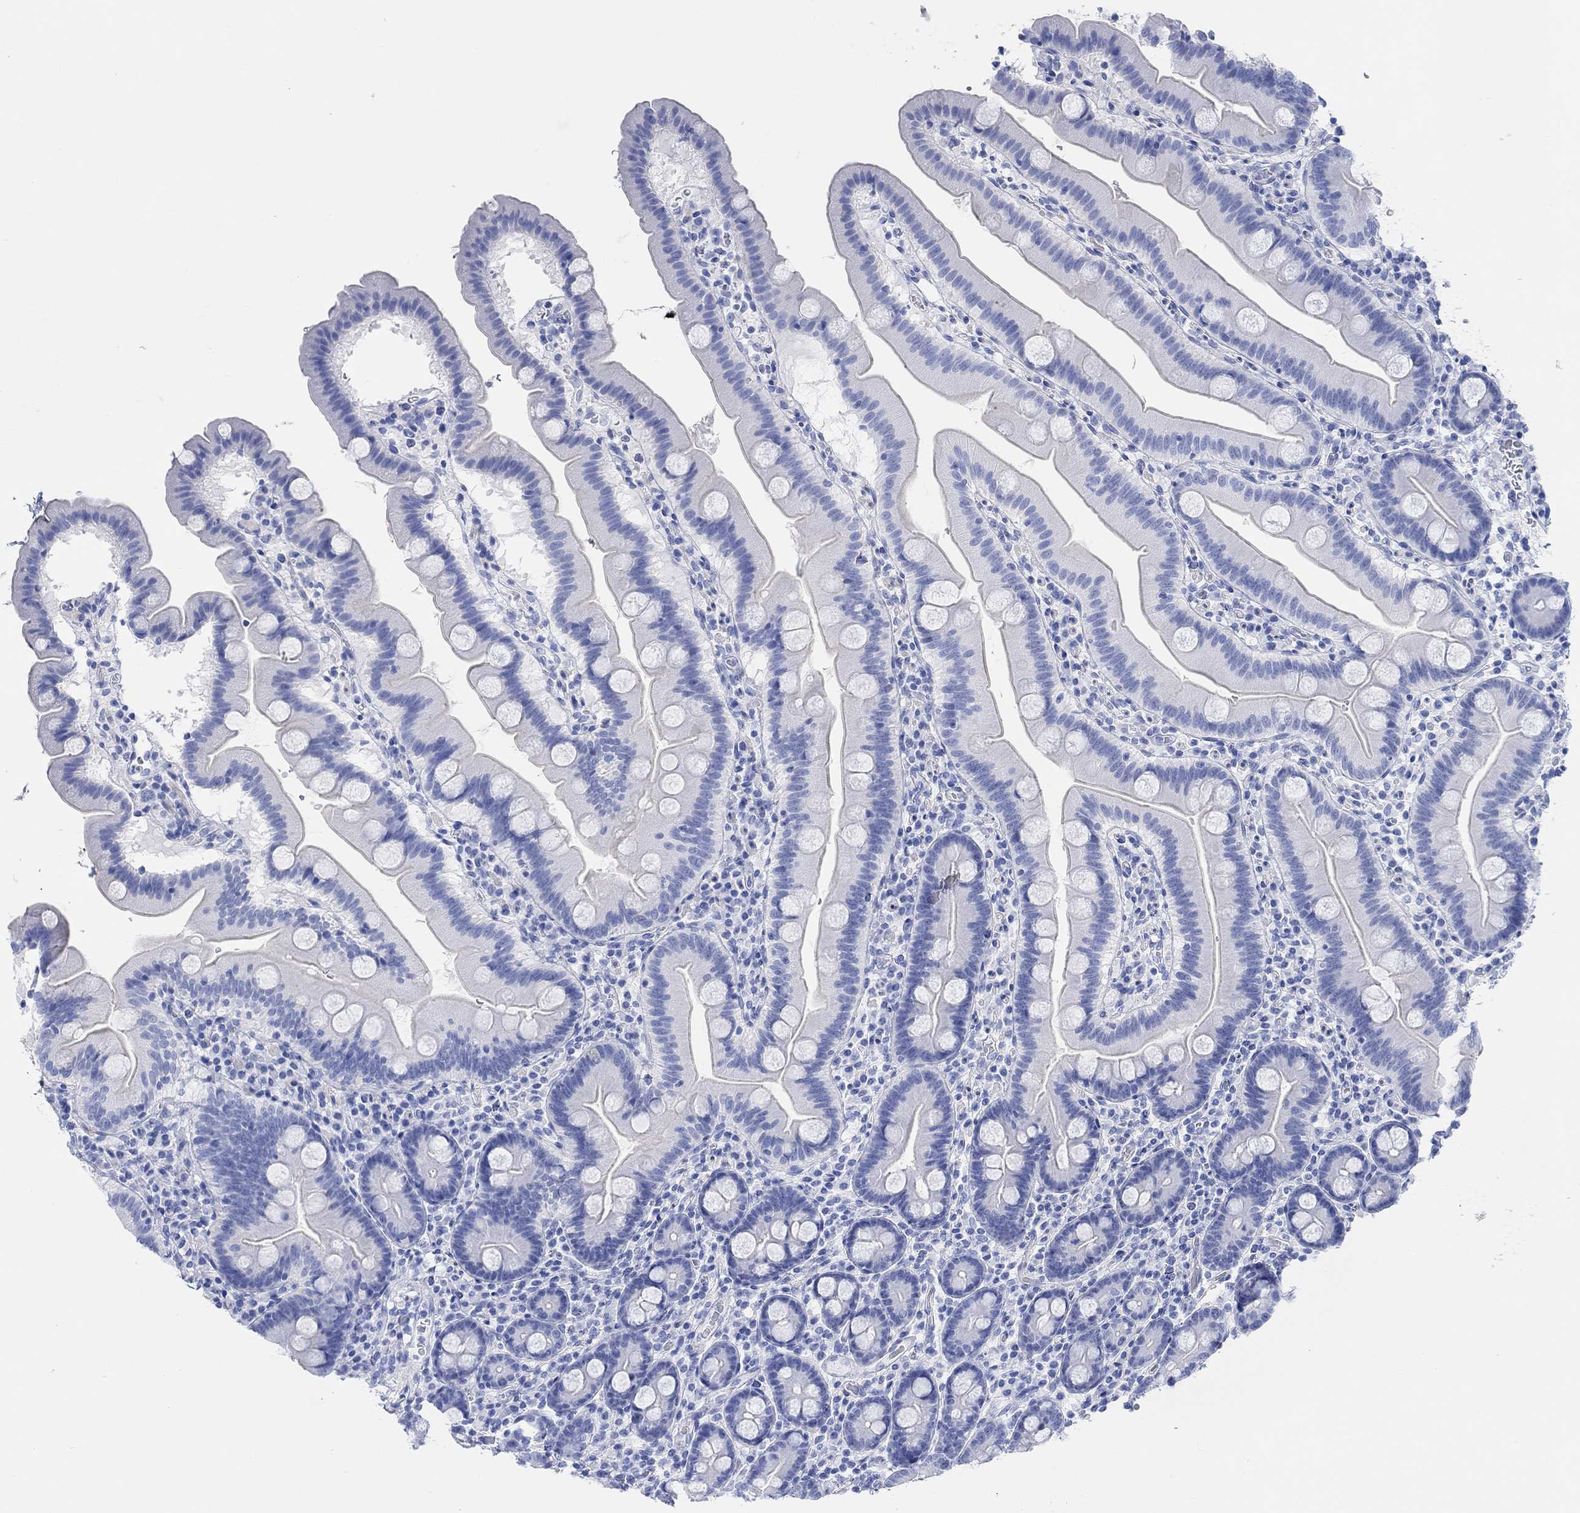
{"staining": {"intensity": "negative", "quantity": "none", "location": "none"}, "tissue": "duodenum", "cell_type": "Glandular cells", "image_type": "normal", "snomed": [{"axis": "morphology", "description": "Normal tissue, NOS"}, {"axis": "topography", "description": "Duodenum"}], "caption": "Duodenum stained for a protein using IHC exhibits no expression glandular cells.", "gene": "ANKRD33", "patient": {"sex": "male", "age": 59}}